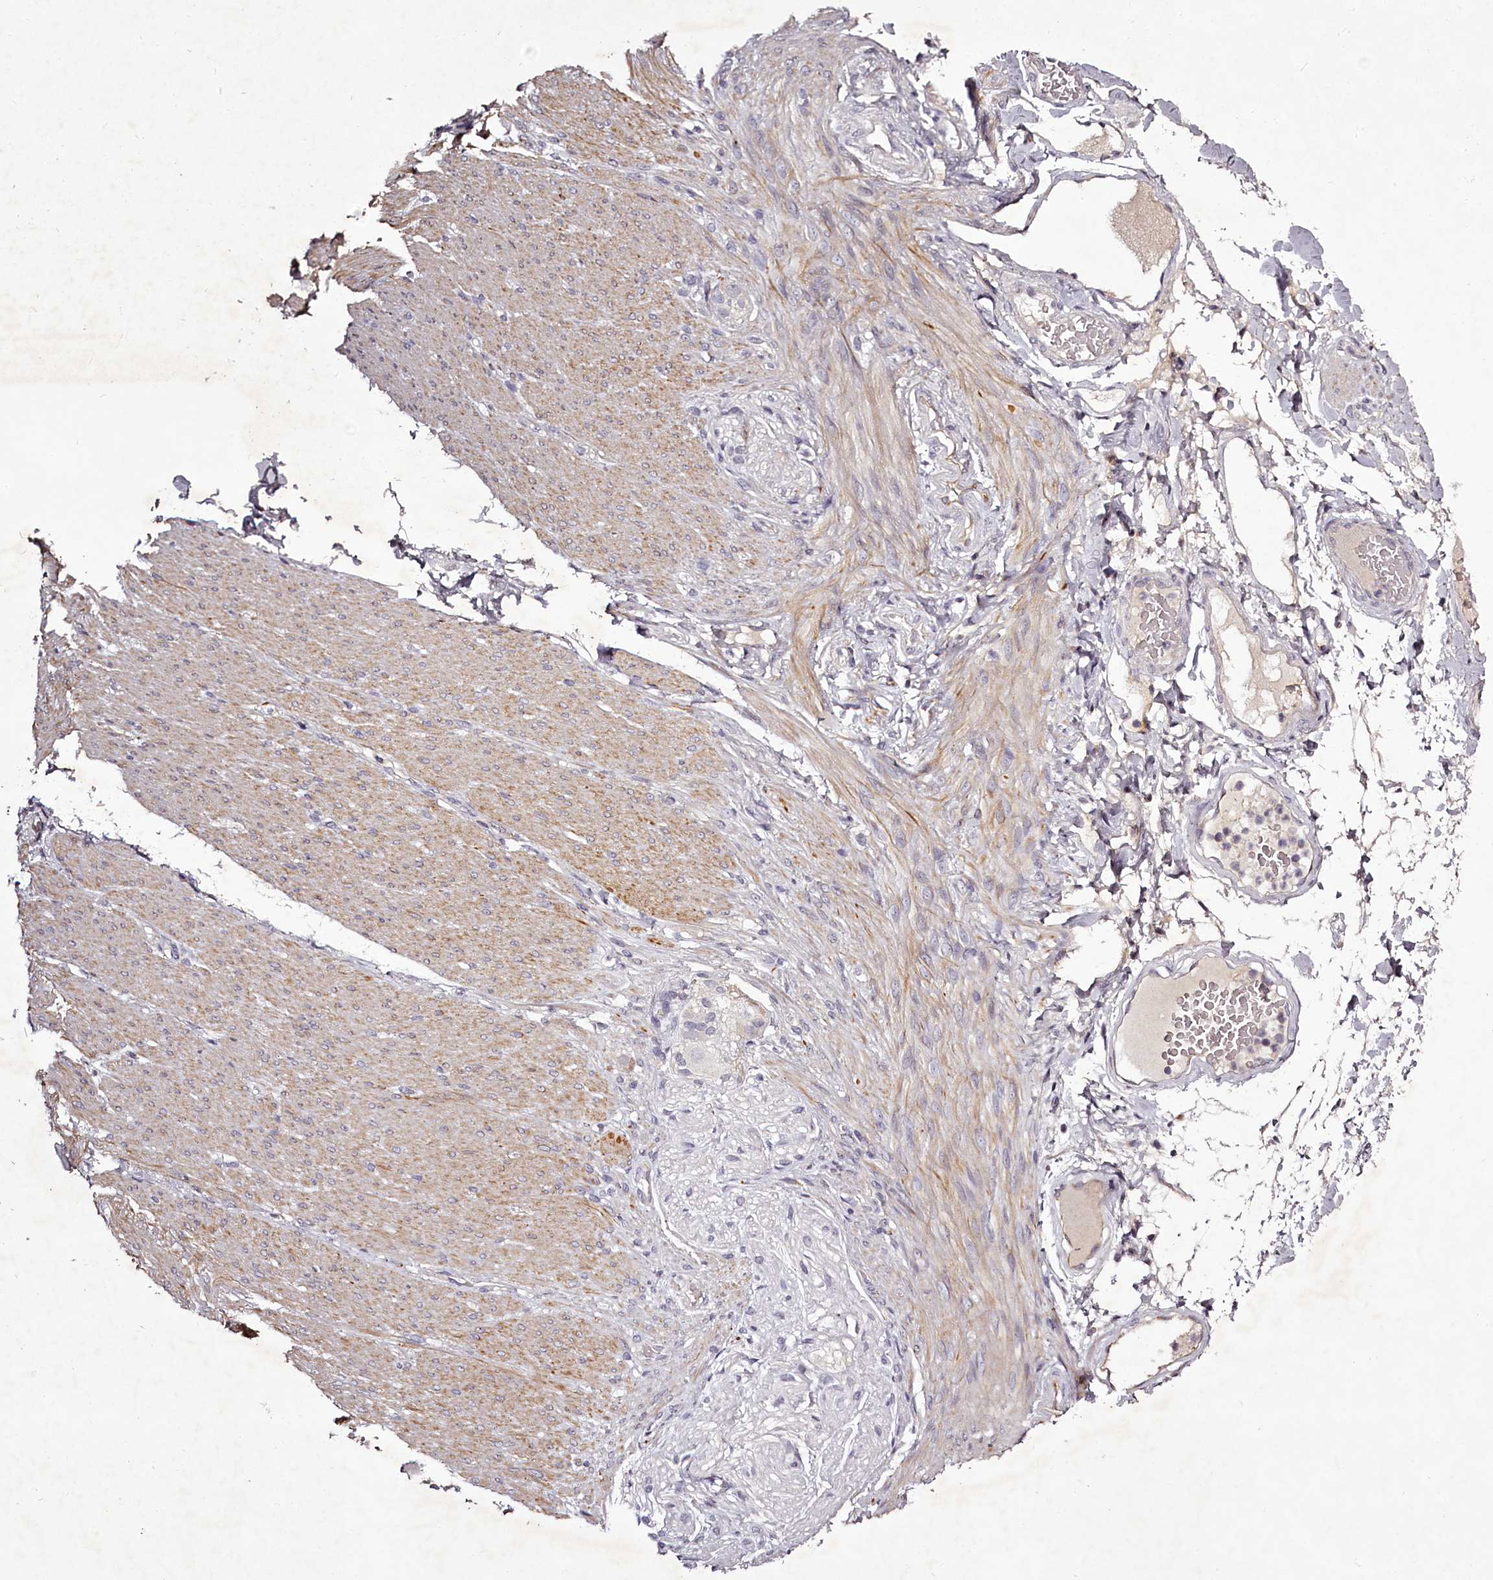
{"staining": {"intensity": "negative", "quantity": "none", "location": "none"}, "tissue": "adipose tissue", "cell_type": "Adipocytes", "image_type": "normal", "snomed": [{"axis": "morphology", "description": "Normal tissue, NOS"}, {"axis": "topography", "description": "Colon"}, {"axis": "topography", "description": "Peripheral nerve tissue"}], "caption": "Photomicrograph shows no significant protein staining in adipocytes of normal adipose tissue. The staining was performed using DAB to visualize the protein expression in brown, while the nuclei were stained in blue with hematoxylin (Magnification: 20x).", "gene": "RBMXL2", "patient": {"sex": "female", "age": 61}}